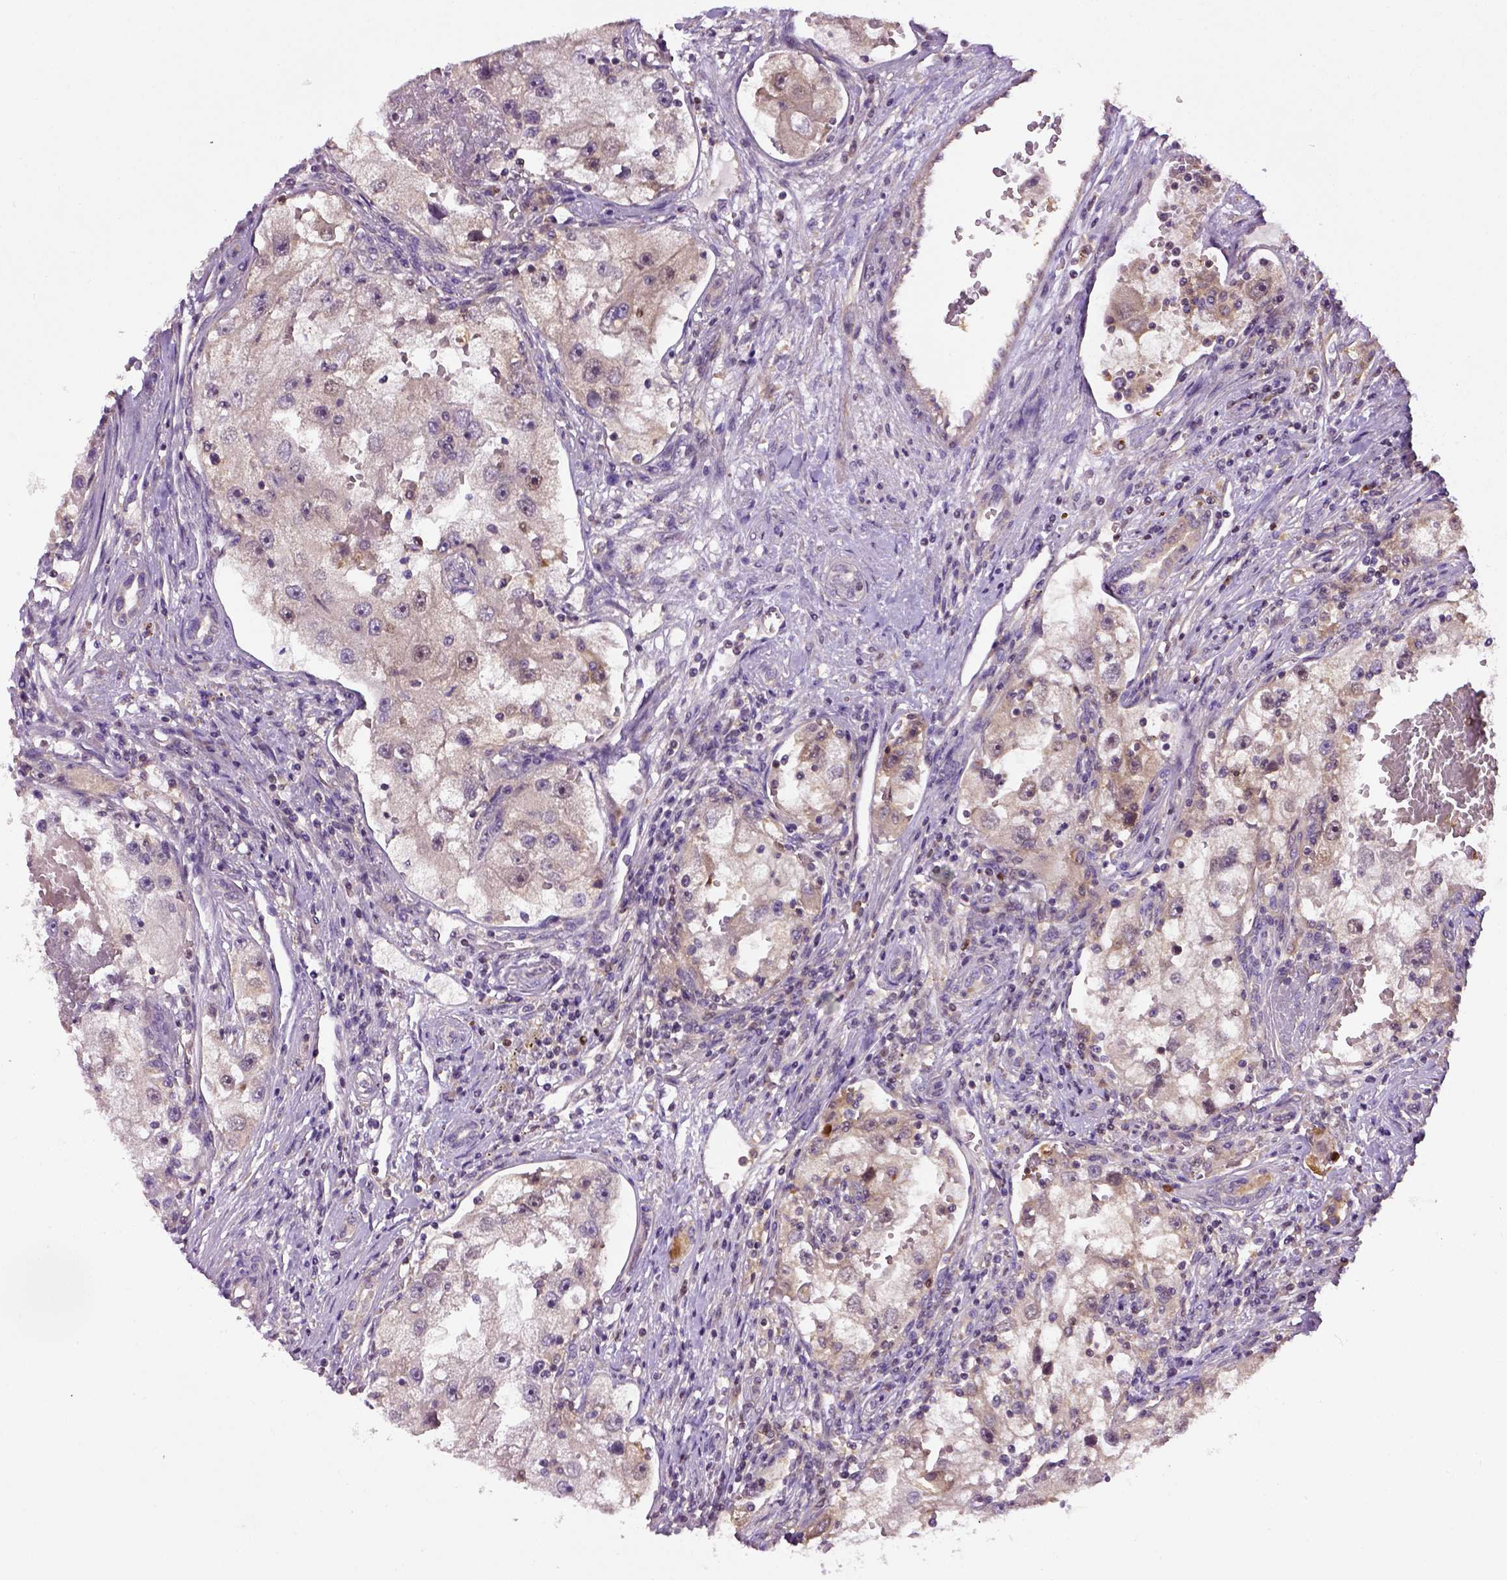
{"staining": {"intensity": "weak", "quantity": "25%-75%", "location": "cytoplasmic/membranous"}, "tissue": "renal cancer", "cell_type": "Tumor cells", "image_type": "cancer", "snomed": [{"axis": "morphology", "description": "Adenocarcinoma, NOS"}, {"axis": "topography", "description": "Kidney"}], "caption": "Approximately 25%-75% of tumor cells in renal adenocarcinoma reveal weak cytoplasmic/membranous protein positivity as visualized by brown immunohistochemical staining.", "gene": "MATK", "patient": {"sex": "male", "age": 63}}